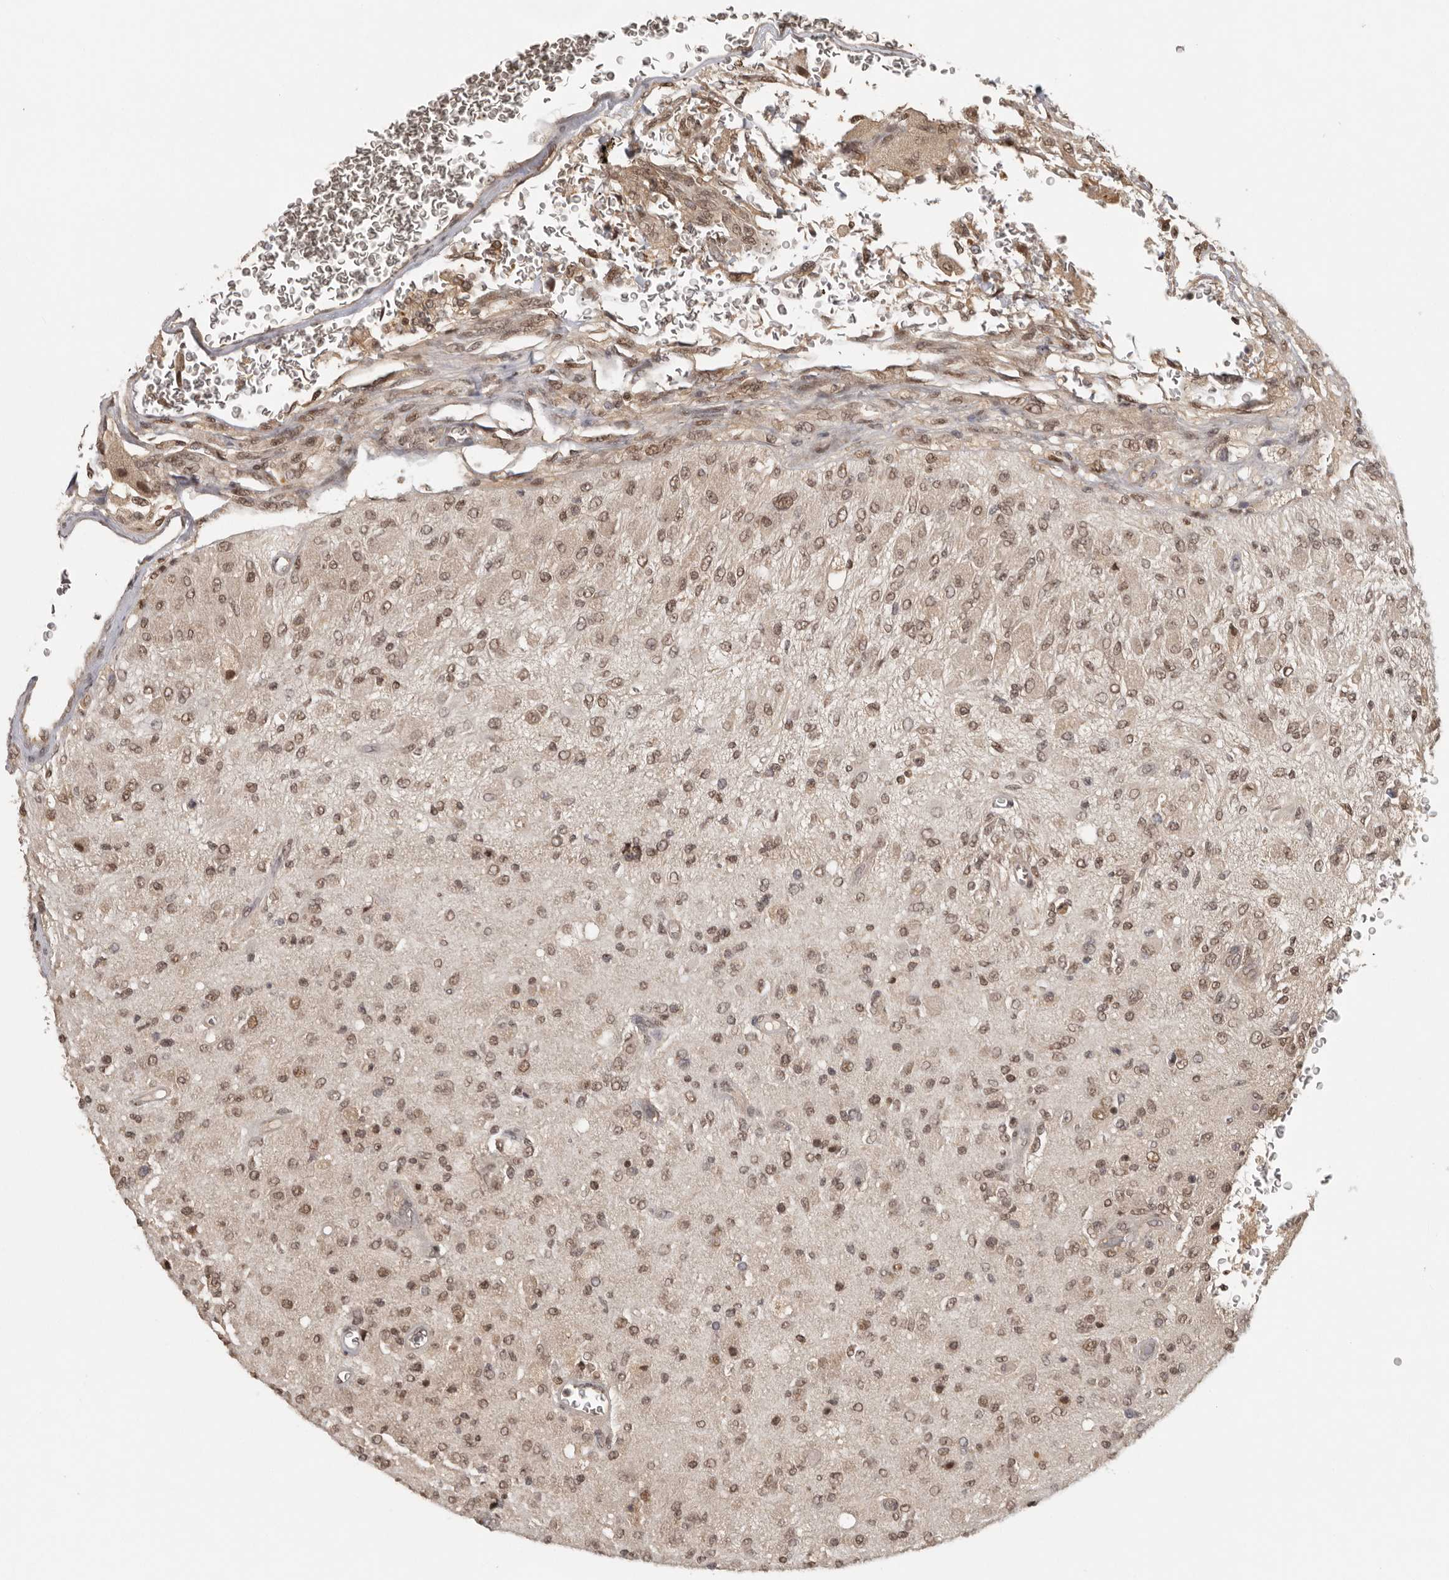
{"staining": {"intensity": "moderate", "quantity": "25%-75%", "location": "nuclear"}, "tissue": "glioma", "cell_type": "Tumor cells", "image_type": "cancer", "snomed": [{"axis": "morphology", "description": "Normal tissue, NOS"}, {"axis": "morphology", "description": "Glioma, malignant, High grade"}, {"axis": "topography", "description": "Cerebral cortex"}], "caption": "Protein expression analysis of human malignant glioma (high-grade) reveals moderate nuclear expression in approximately 25%-75% of tumor cells. (DAB (3,3'-diaminobenzidine) IHC with brightfield microscopy, high magnification).", "gene": "PSMA5", "patient": {"sex": "male", "age": 77}}